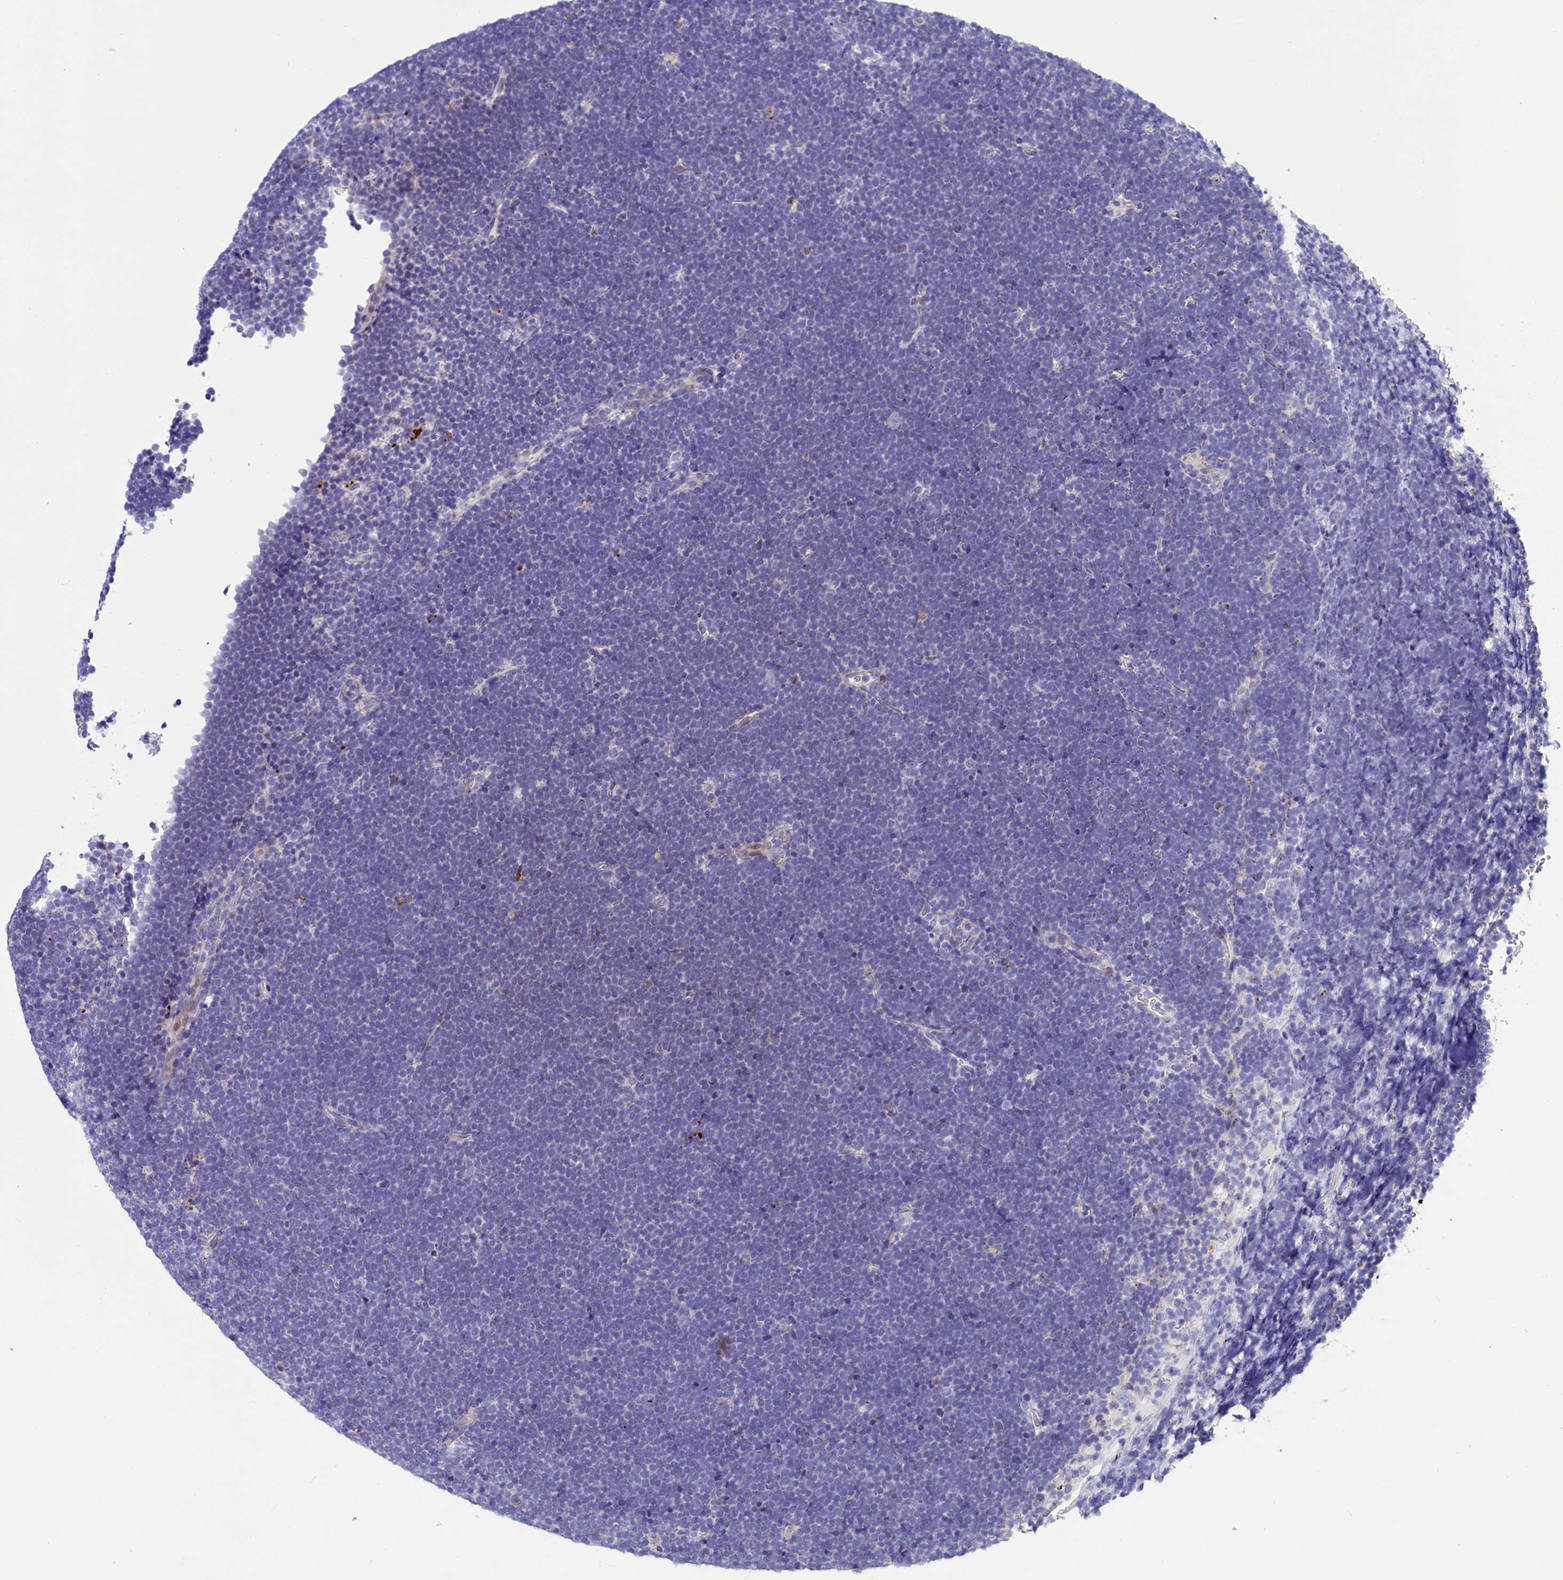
{"staining": {"intensity": "negative", "quantity": "none", "location": "none"}, "tissue": "lymphoma", "cell_type": "Tumor cells", "image_type": "cancer", "snomed": [{"axis": "morphology", "description": "Malignant lymphoma, non-Hodgkin's type, High grade"}, {"axis": "topography", "description": "Lymph node"}], "caption": "A histopathology image of lymphoma stained for a protein reveals no brown staining in tumor cells.", "gene": "SCD5", "patient": {"sex": "male", "age": 13}}